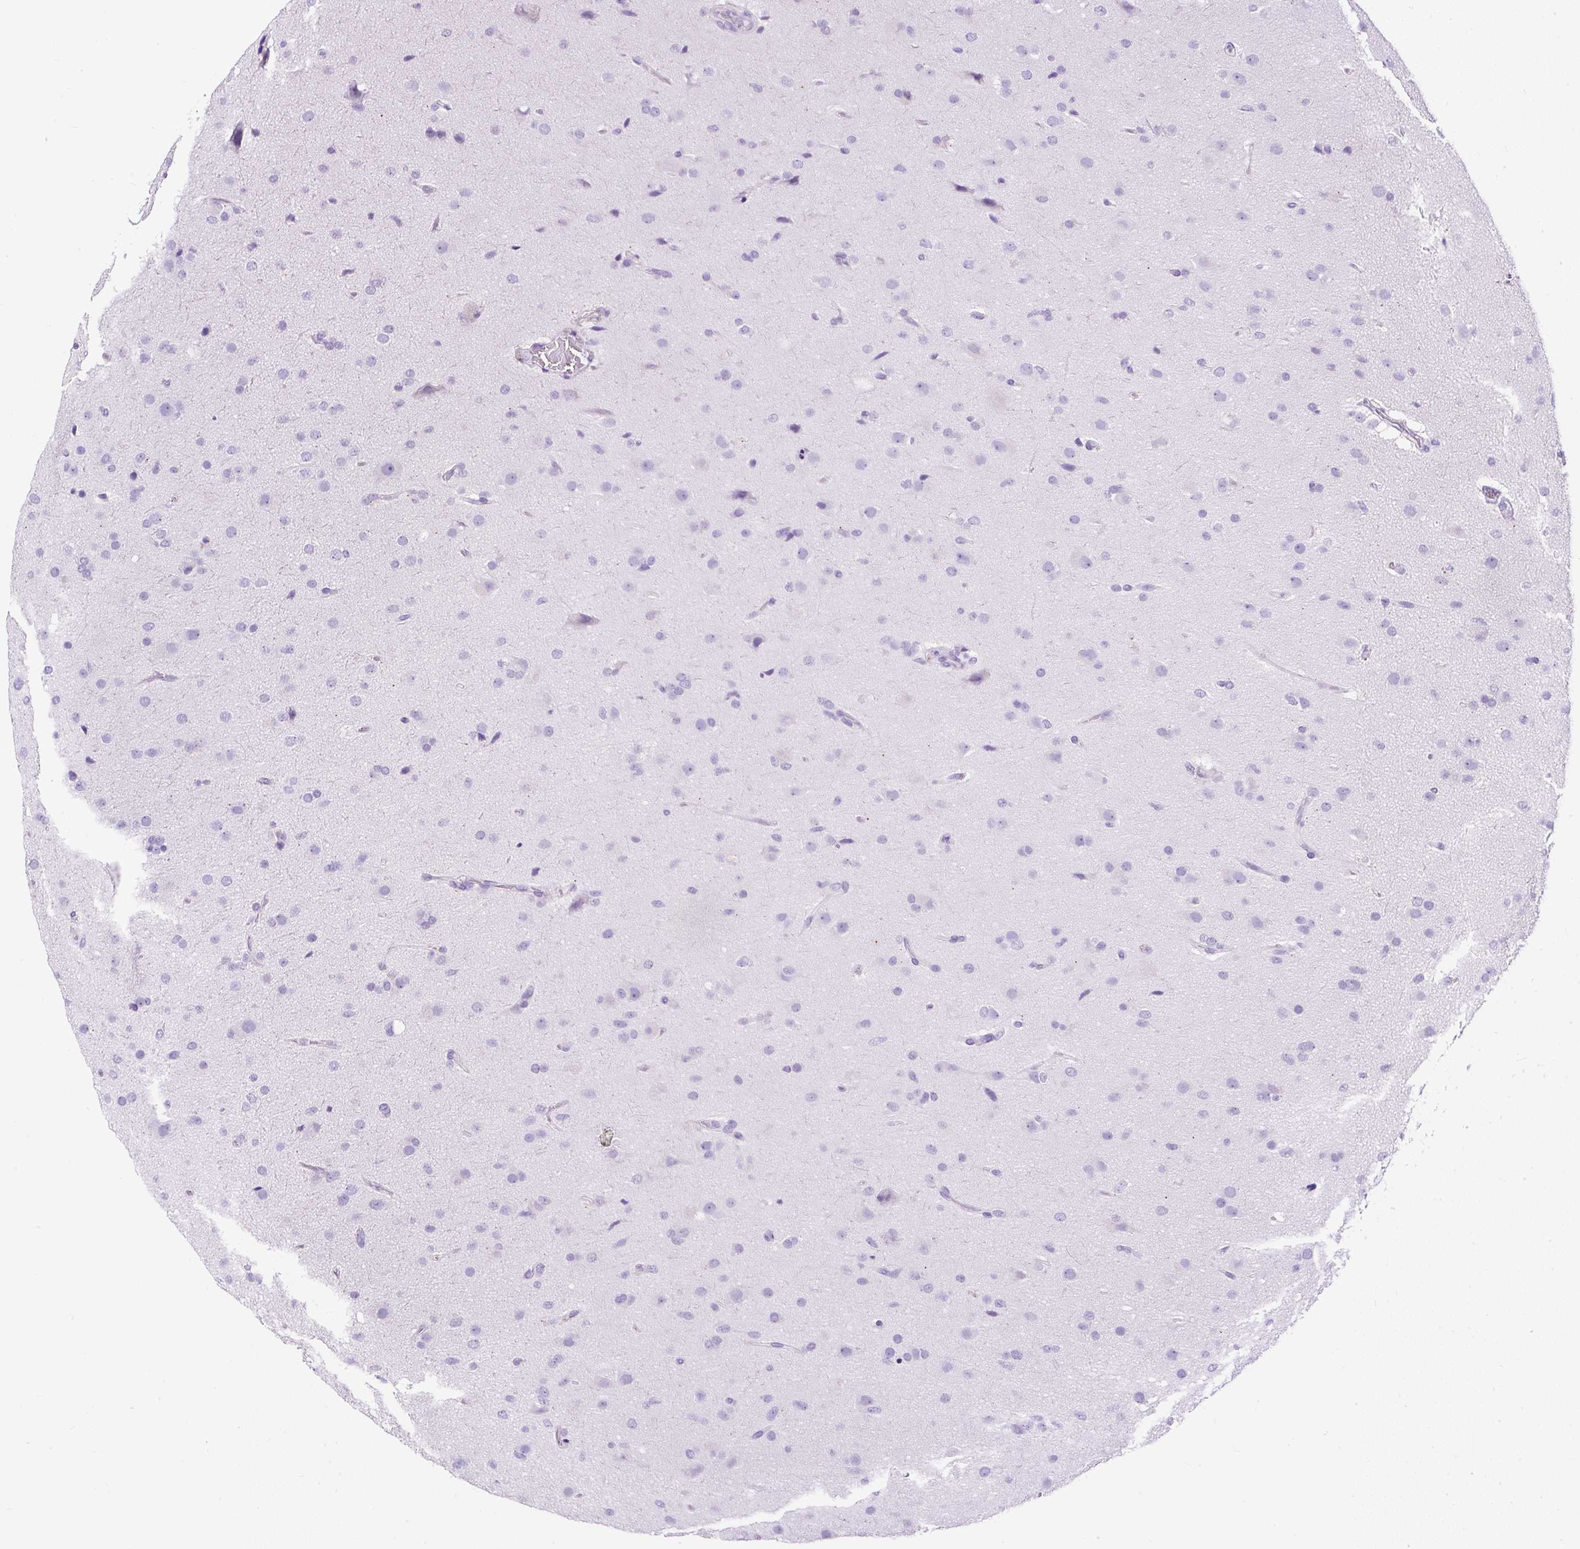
{"staining": {"intensity": "negative", "quantity": "none", "location": "none"}, "tissue": "glioma", "cell_type": "Tumor cells", "image_type": "cancer", "snomed": [{"axis": "morphology", "description": "Glioma, malignant, Low grade"}, {"axis": "topography", "description": "Brain"}], "caption": "Protein analysis of glioma demonstrates no significant positivity in tumor cells.", "gene": "STOX2", "patient": {"sex": "male", "age": 65}}